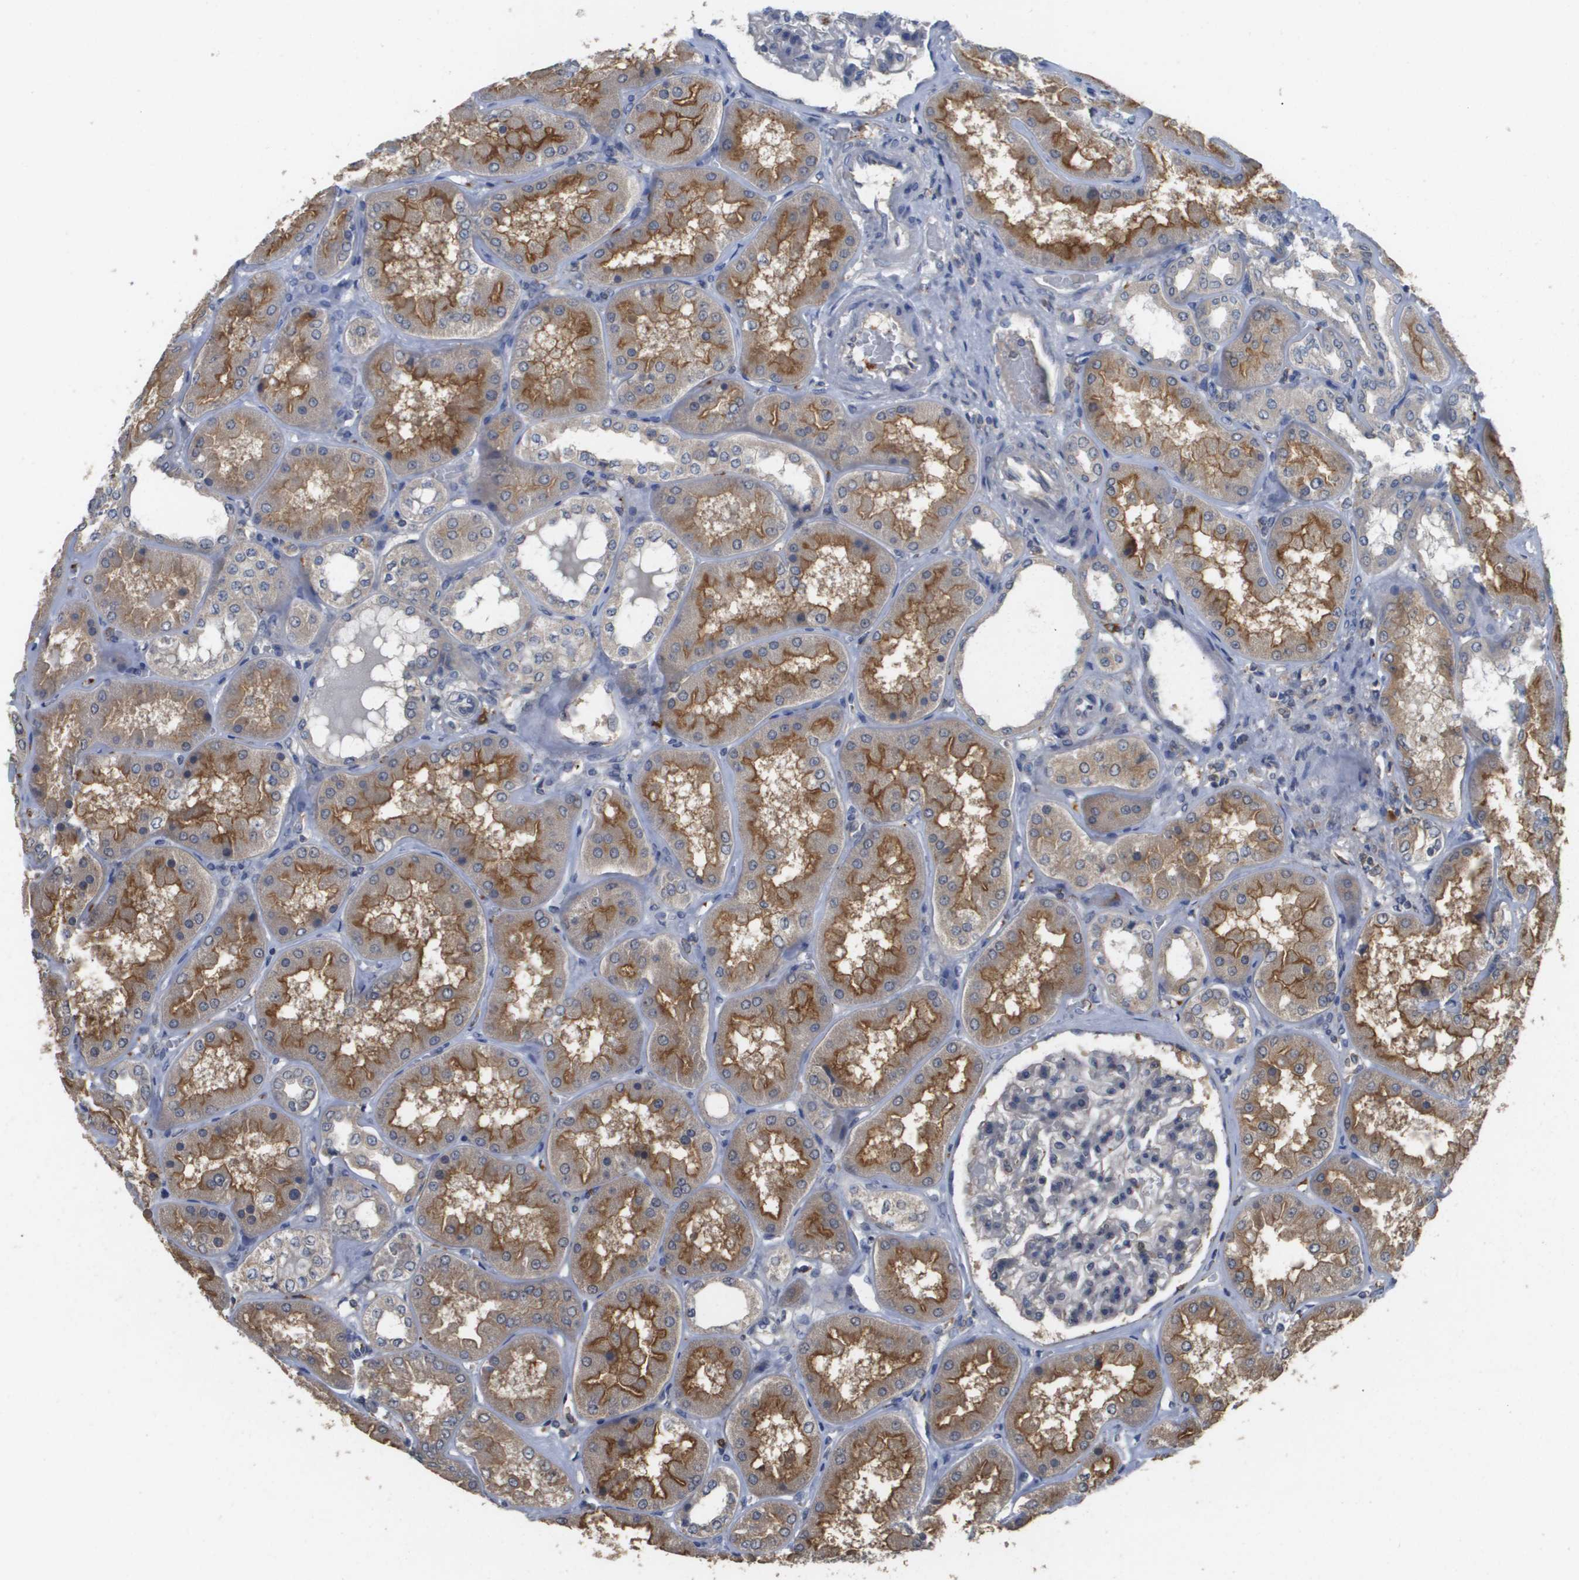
{"staining": {"intensity": "negative", "quantity": "none", "location": "none"}, "tissue": "kidney", "cell_type": "Cells in glomeruli", "image_type": "normal", "snomed": [{"axis": "morphology", "description": "Normal tissue, NOS"}, {"axis": "topography", "description": "Kidney"}], "caption": "Unremarkable kidney was stained to show a protein in brown. There is no significant positivity in cells in glomeruli. (DAB immunohistochemistry, high magnification).", "gene": "RAB27B", "patient": {"sex": "female", "age": 56}}